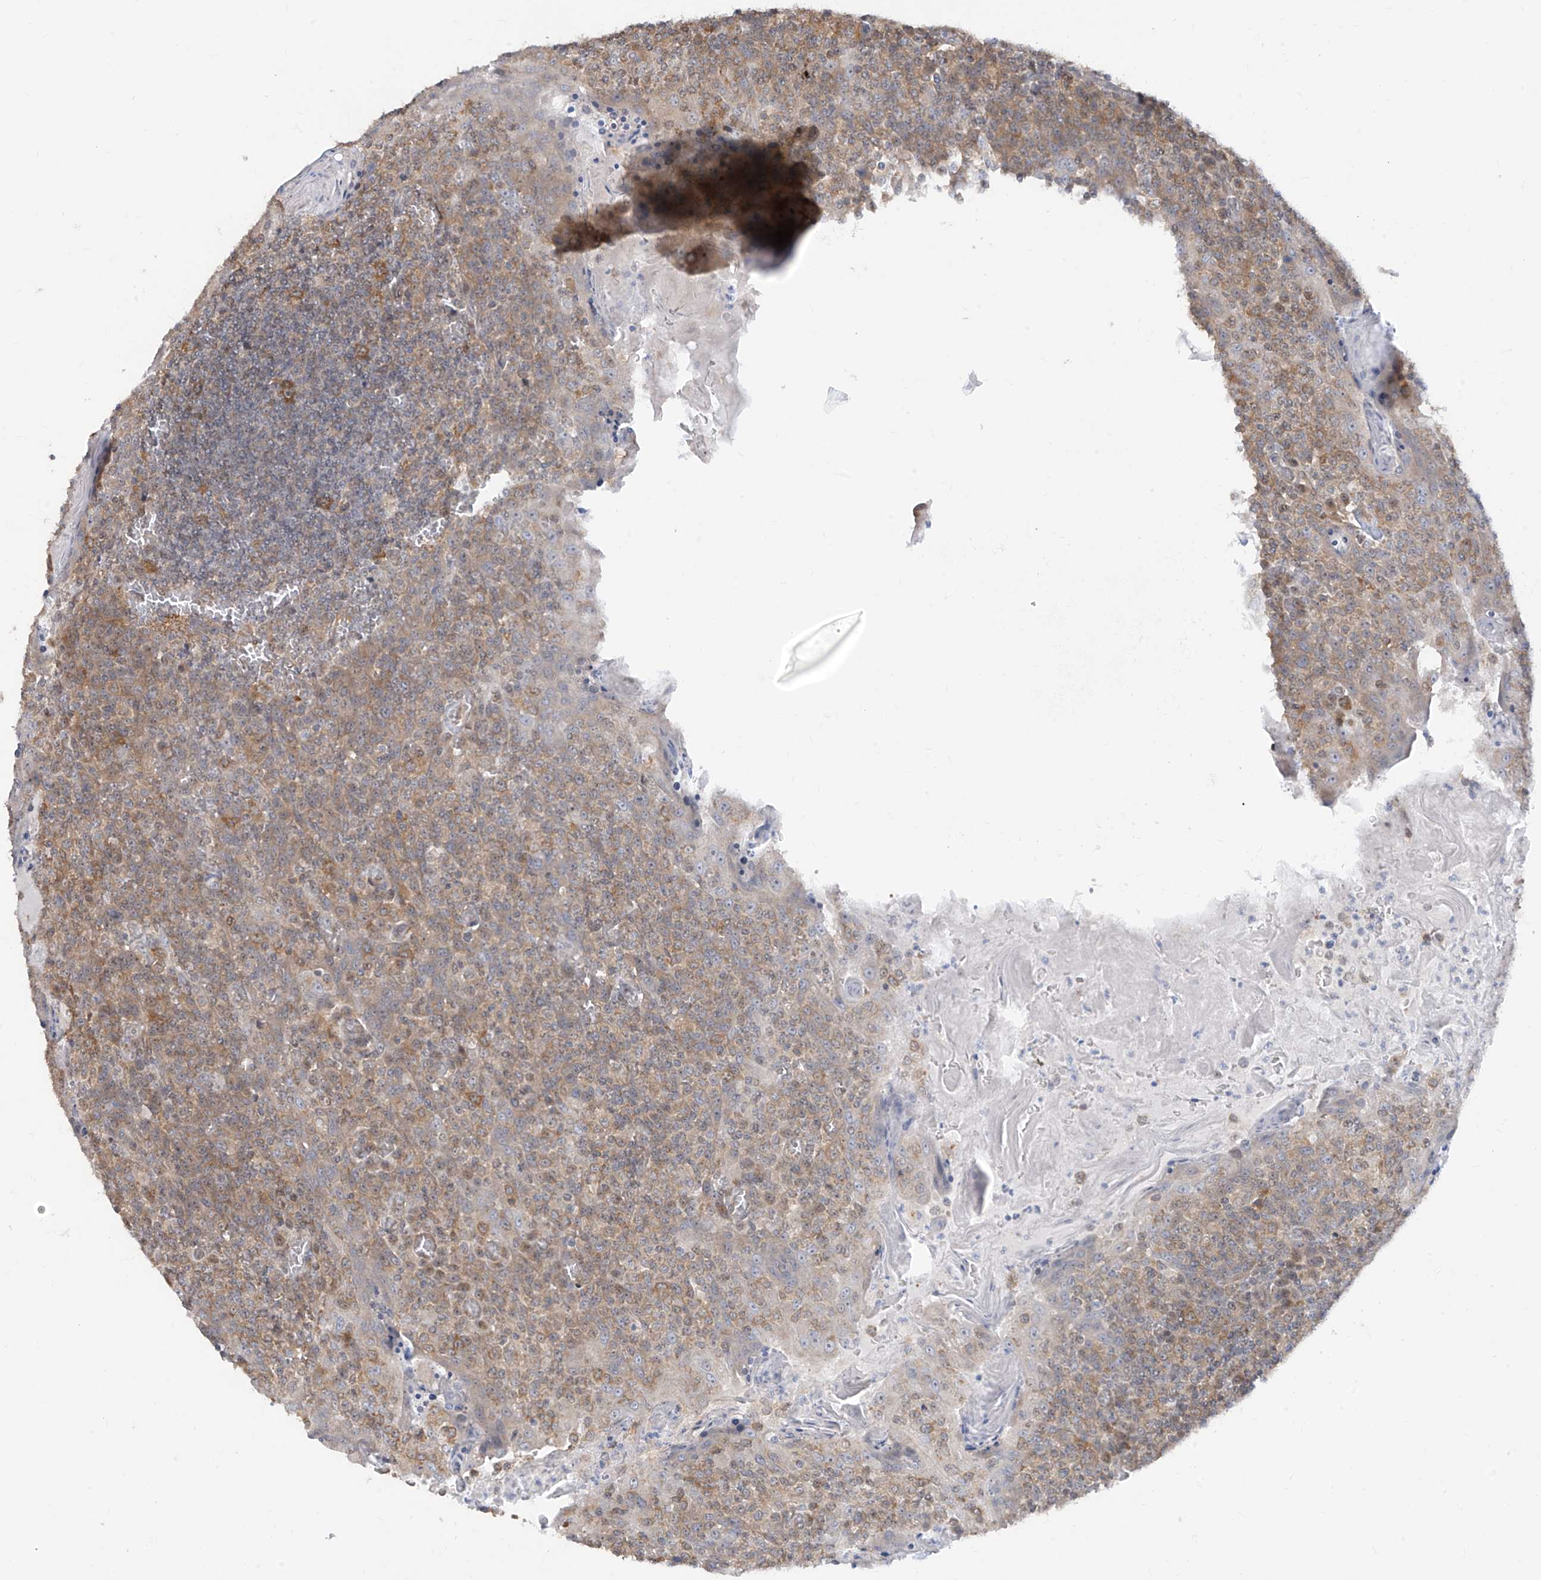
{"staining": {"intensity": "moderate", "quantity": "25%-75%", "location": "cytoplasmic/membranous"}, "tissue": "tonsil", "cell_type": "Non-germinal center cells", "image_type": "normal", "snomed": [{"axis": "morphology", "description": "Normal tissue, NOS"}, {"axis": "topography", "description": "Tonsil"}], "caption": "Benign tonsil was stained to show a protein in brown. There is medium levels of moderate cytoplasmic/membranous staining in about 25%-75% of non-germinal center cells. (IHC, brightfield microscopy, high magnification).", "gene": "TTC38", "patient": {"sex": "female", "age": 19}}